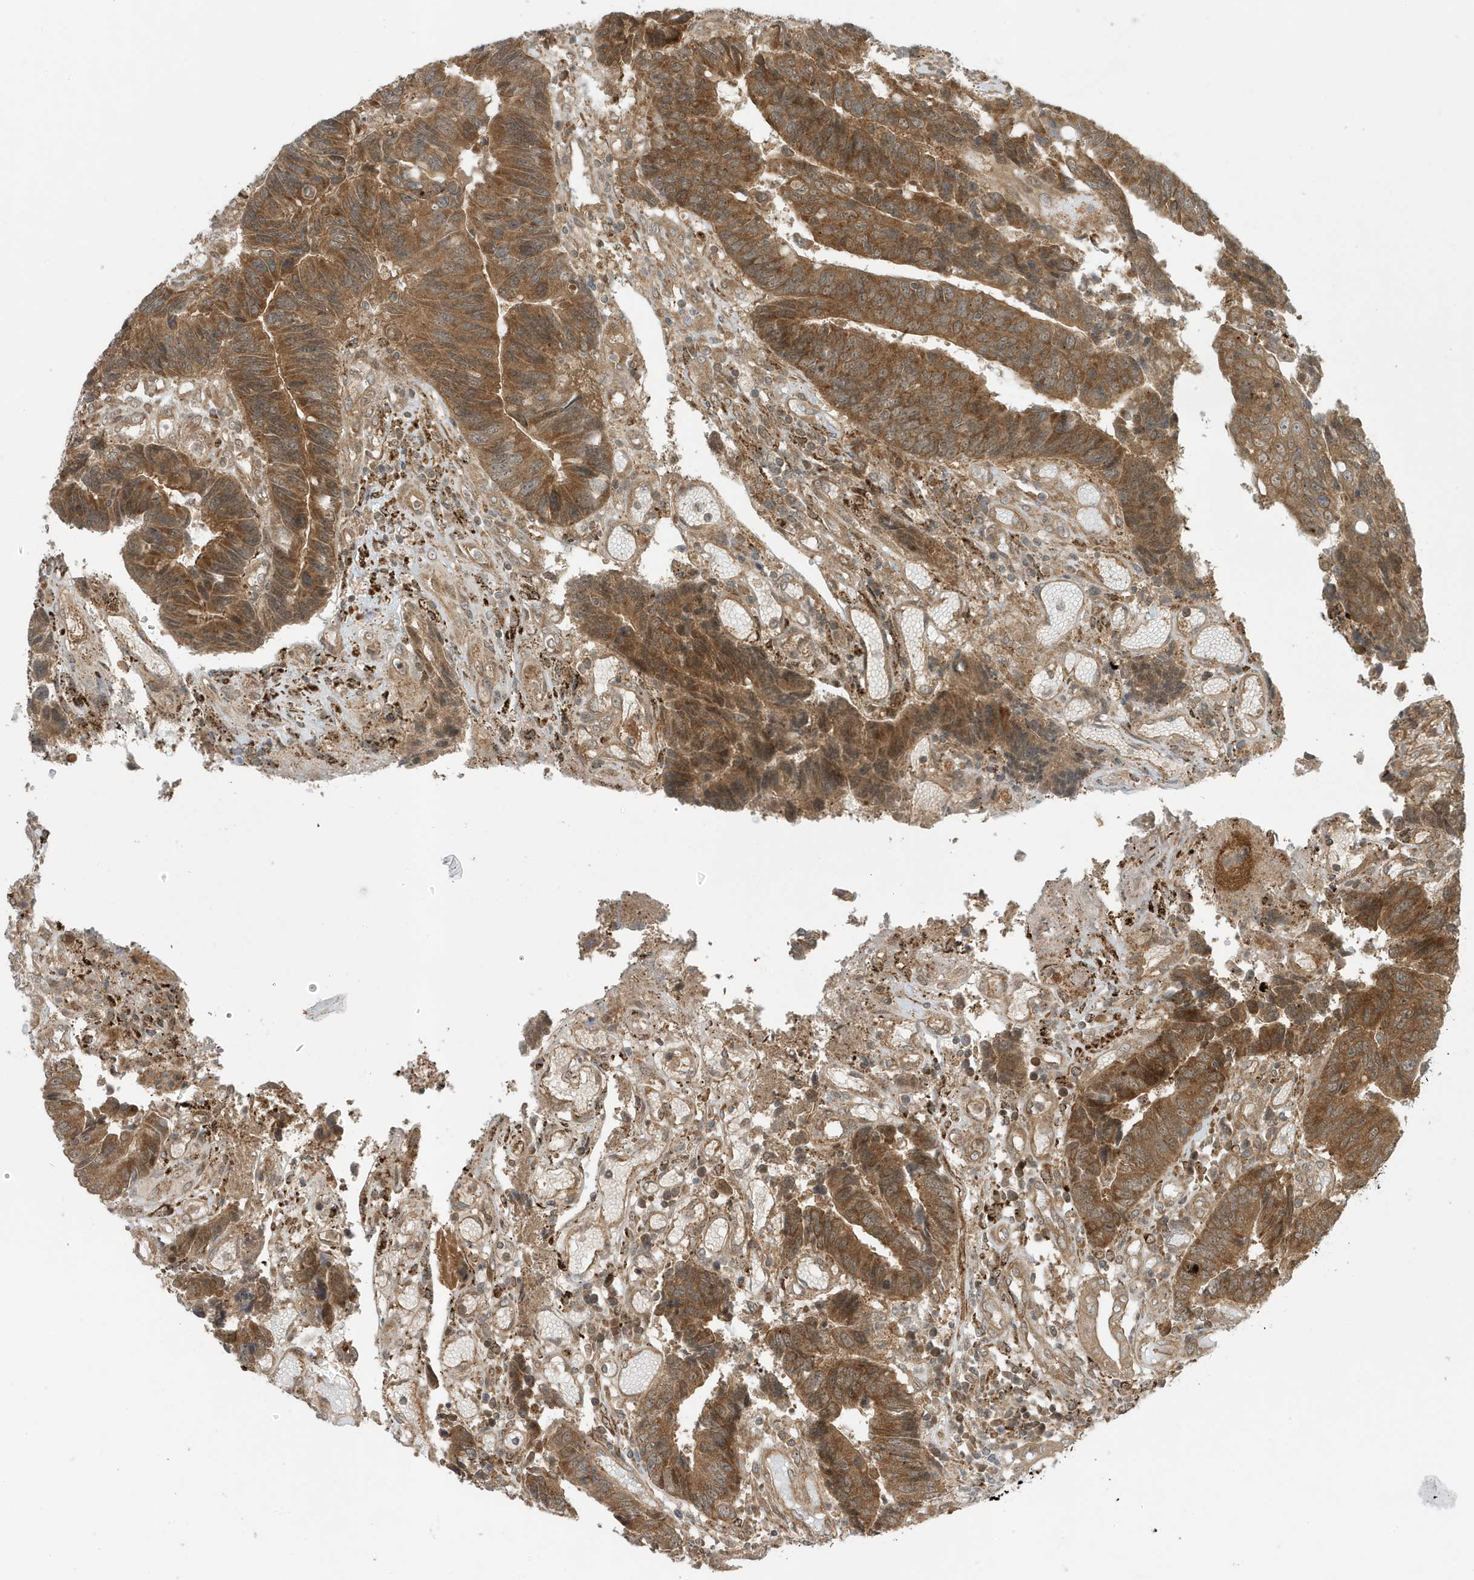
{"staining": {"intensity": "moderate", "quantity": ">75%", "location": "cytoplasmic/membranous"}, "tissue": "colorectal cancer", "cell_type": "Tumor cells", "image_type": "cancer", "snomed": [{"axis": "morphology", "description": "Adenocarcinoma, NOS"}, {"axis": "topography", "description": "Rectum"}], "caption": "The image reveals immunohistochemical staining of adenocarcinoma (colorectal). There is moderate cytoplasmic/membranous positivity is seen in about >75% of tumor cells. (DAB (3,3'-diaminobenzidine) IHC with brightfield microscopy, high magnification).", "gene": "DHX36", "patient": {"sex": "male", "age": 84}}